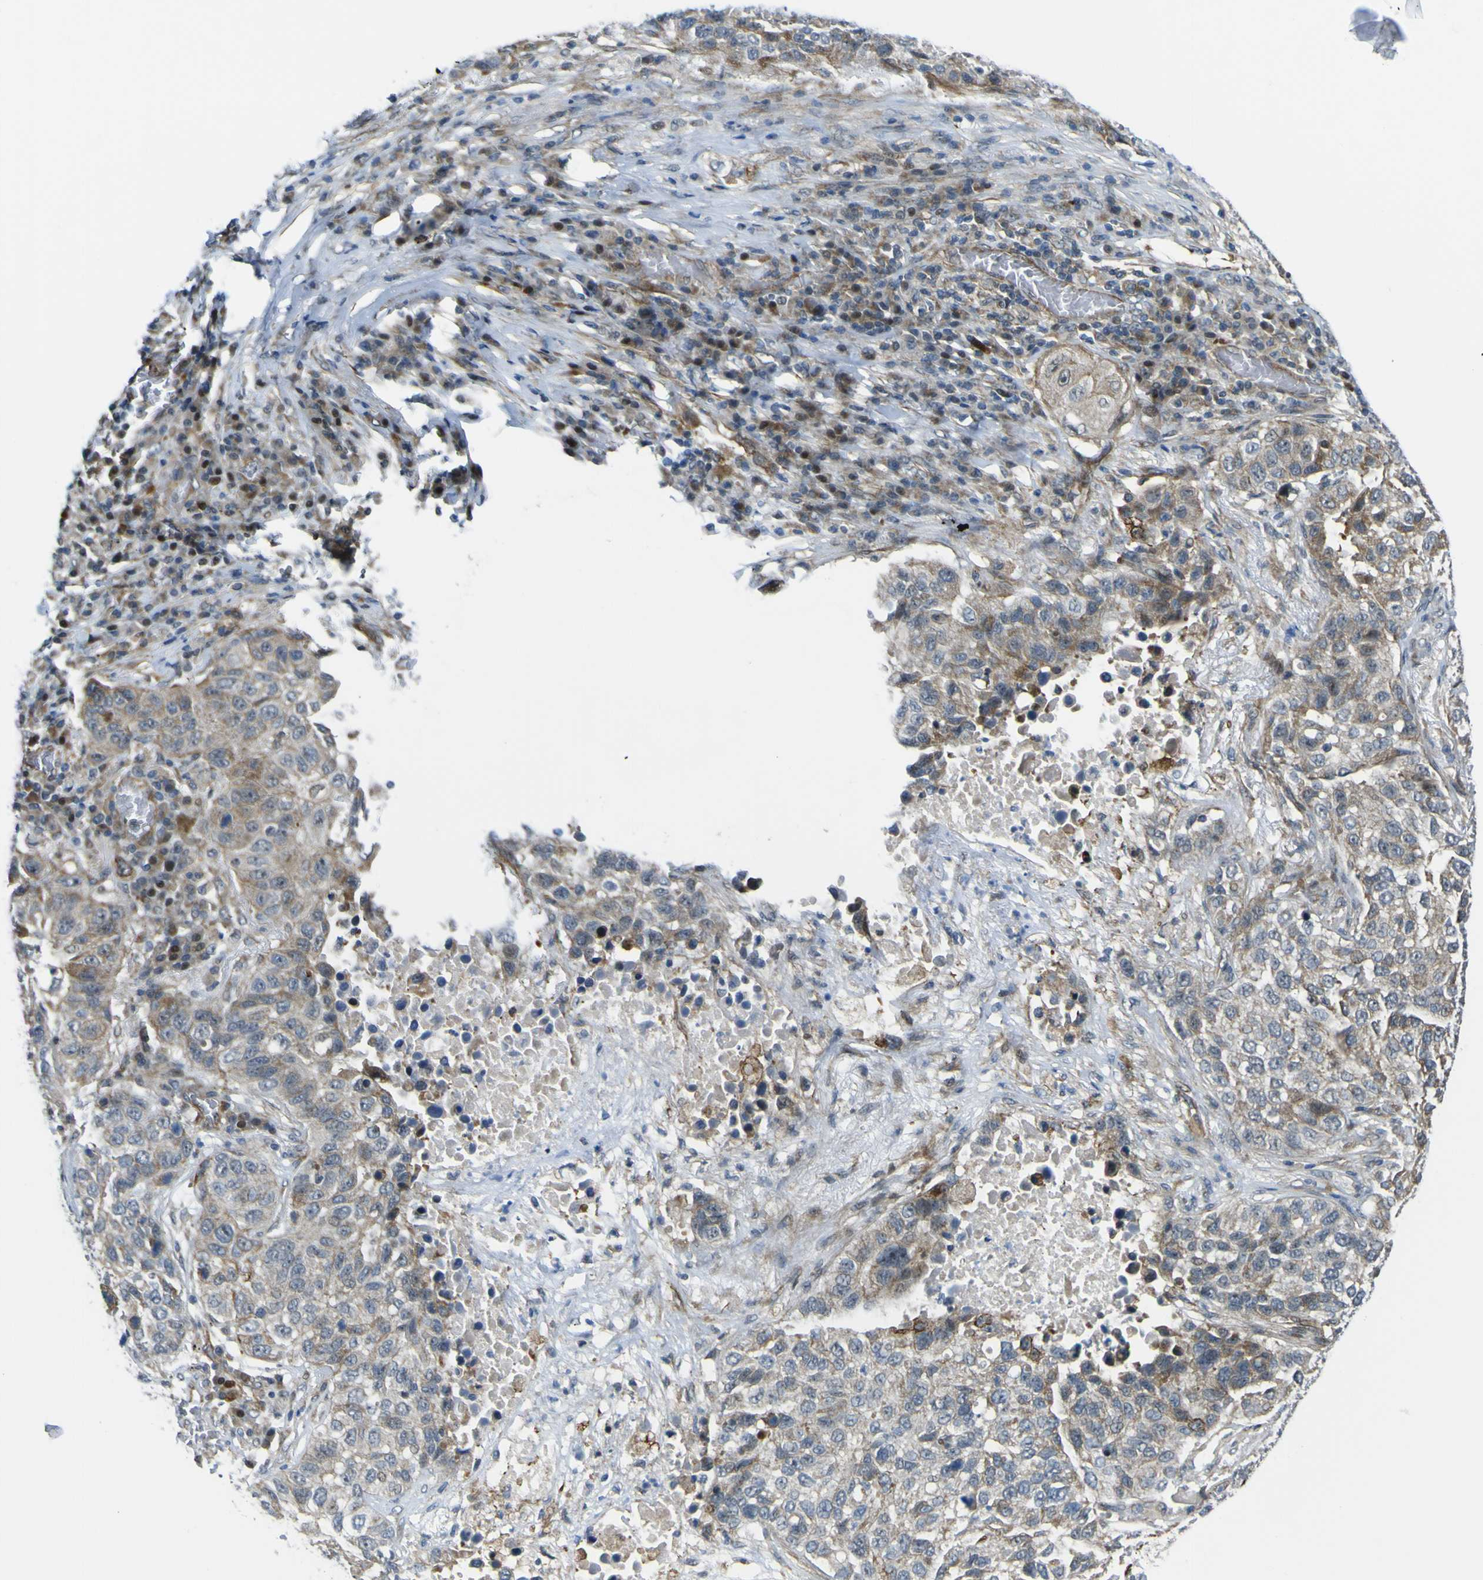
{"staining": {"intensity": "strong", "quantity": "<25%", "location": "cytoplasmic/membranous"}, "tissue": "lung cancer", "cell_type": "Tumor cells", "image_type": "cancer", "snomed": [{"axis": "morphology", "description": "Squamous cell carcinoma, NOS"}, {"axis": "topography", "description": "Lung"}], "caption": "This is a micrograph of IHC staining of squamous cell carcinoma (lung), which shows strong positivity in the cytoplasmic/membranous of tumor cells.", "gene": "KDM7A", "patient": {"sex": "male", "age": 57}}